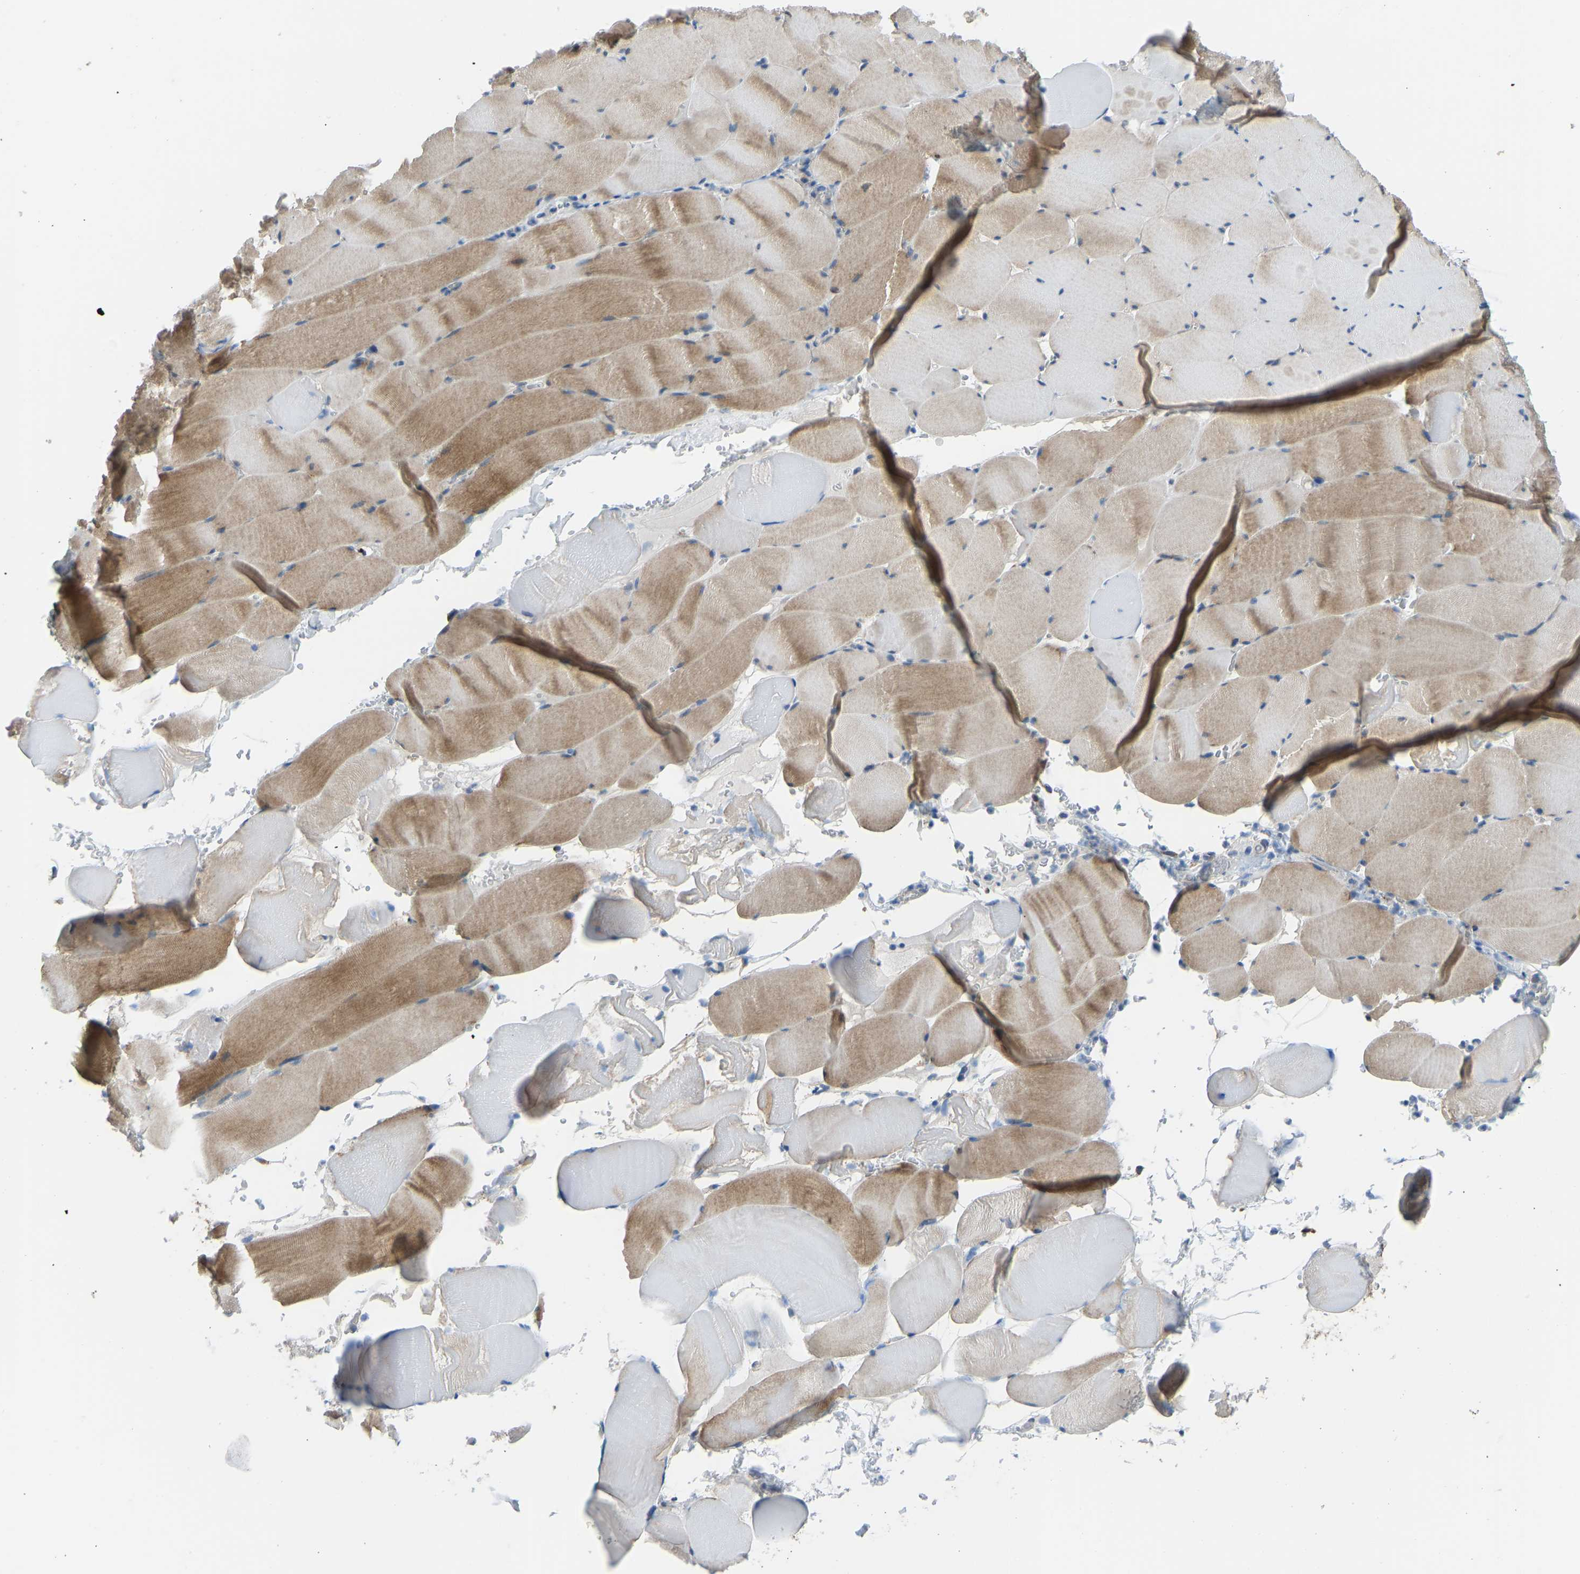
{"staining": {"intensity": "moderate", "quantity": "25%-75%", "location": "cytoplasmic/membranous"}, "tissue": "skeletal muscle", "cell_type": "Myocytes", "image_type": "normal", "snomed": [{"axis": "morphology", "description": "Normal tissue, NOS"}, {"axis": "topography", "description": "Skeletal muscle"}], "caption": "This is a micrograph of IHC staining of normal skeletal muscle, which shows moderate positivity in the cytoplasmic/membranous of myocytes.", "gene": "SMIM20", "patient": {"sex": "male", "age": 62}}